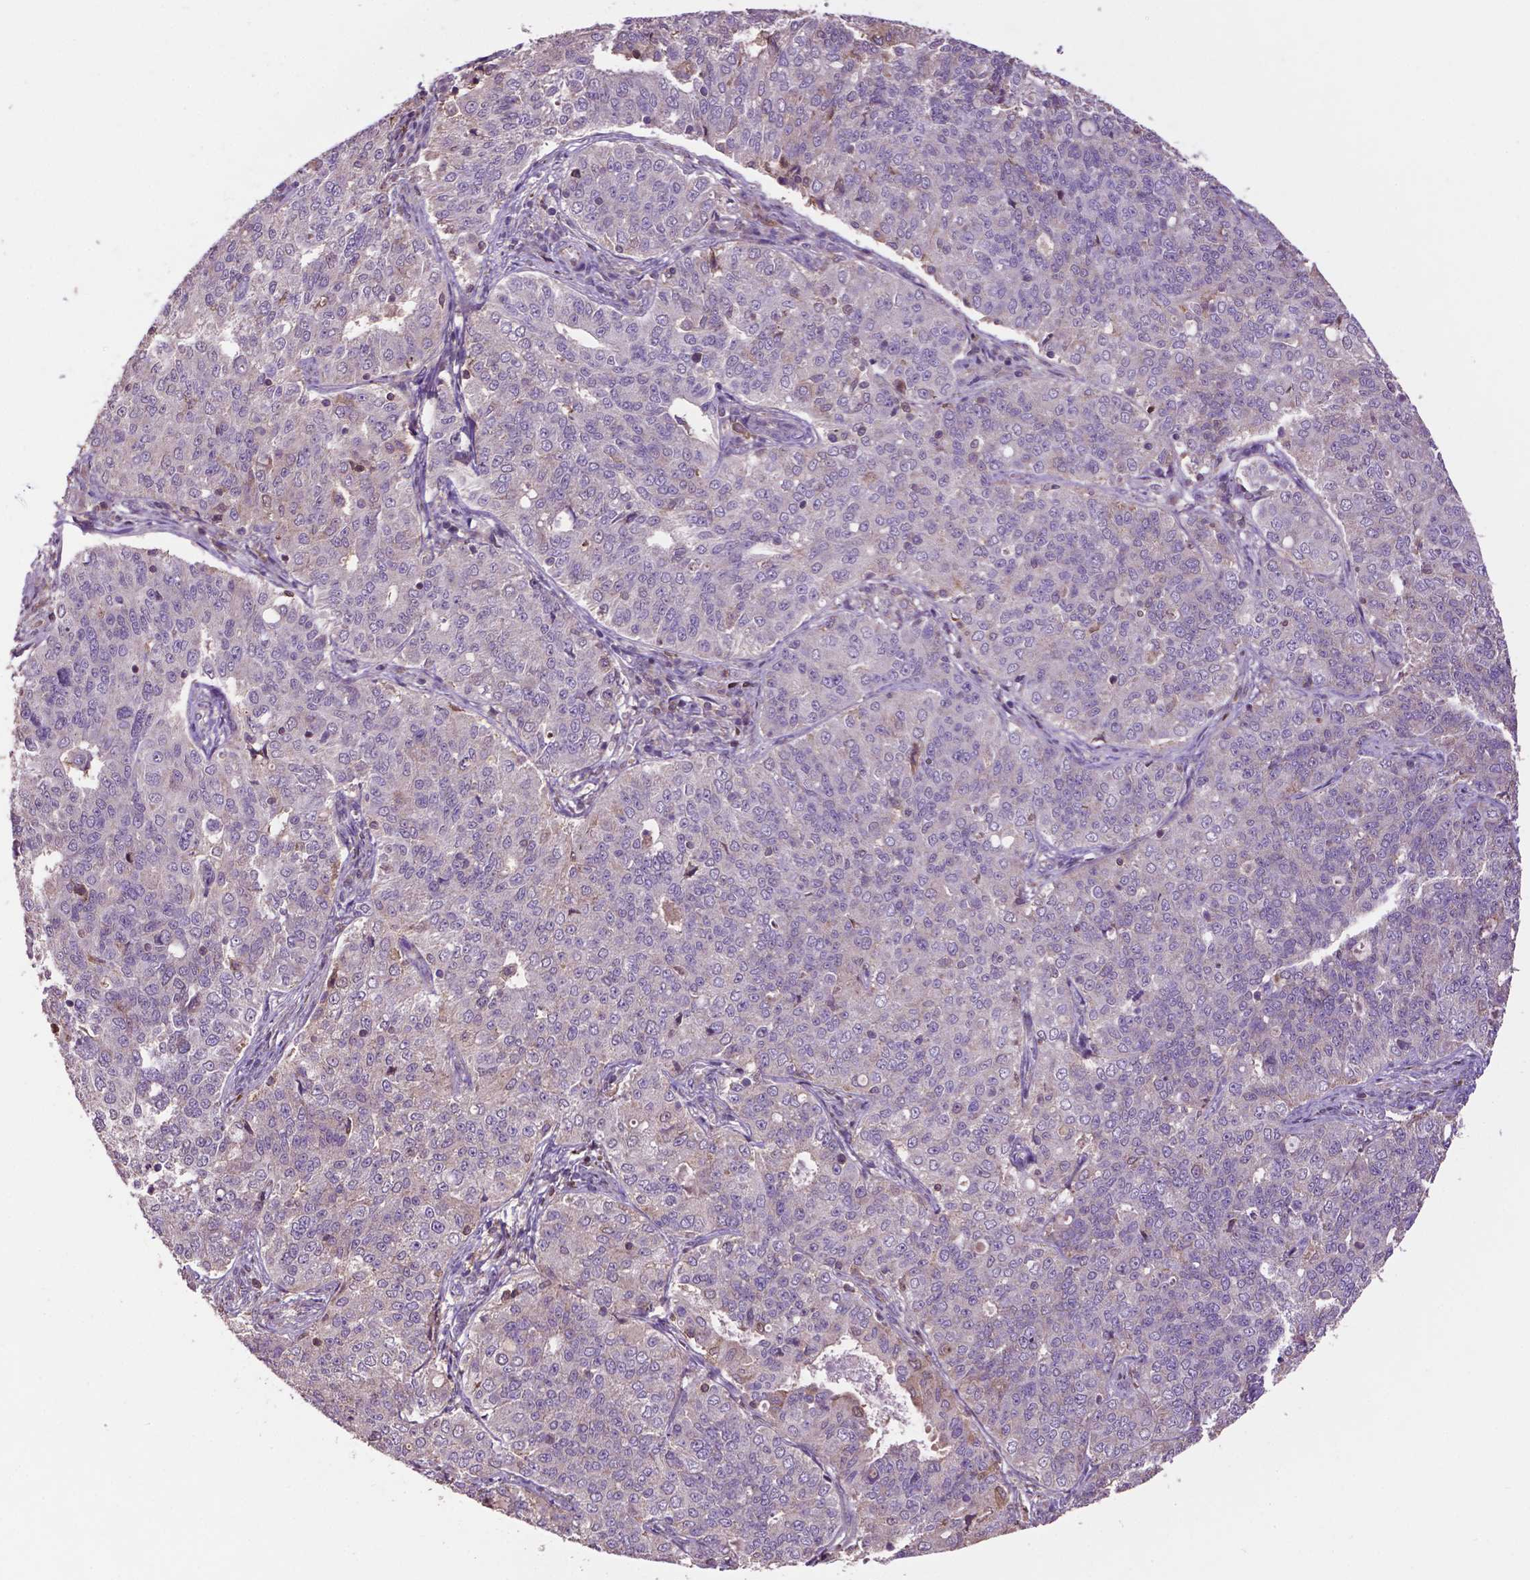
{"staining": {"intensity": "negative", "quantity": "none", "location": "none"}, "tissue": "endometrial cancer", "cell_type": "Tumor cells", "image_type": "cancer", "snomed": [{"axis": "morphology", "description": "Adenocarcinoma, NOS"}, {"axis": "topography", "description": "Endometrium"}], "caption": "A high-resolution micrograph shows immunohistochemistry (IHC) staining of endometrial cancer (adenocarcinoma), which exhibits no significant expression in tumor cells.", "gene": "SMAD3", "patient": {"sex": "female", "age": 43}}